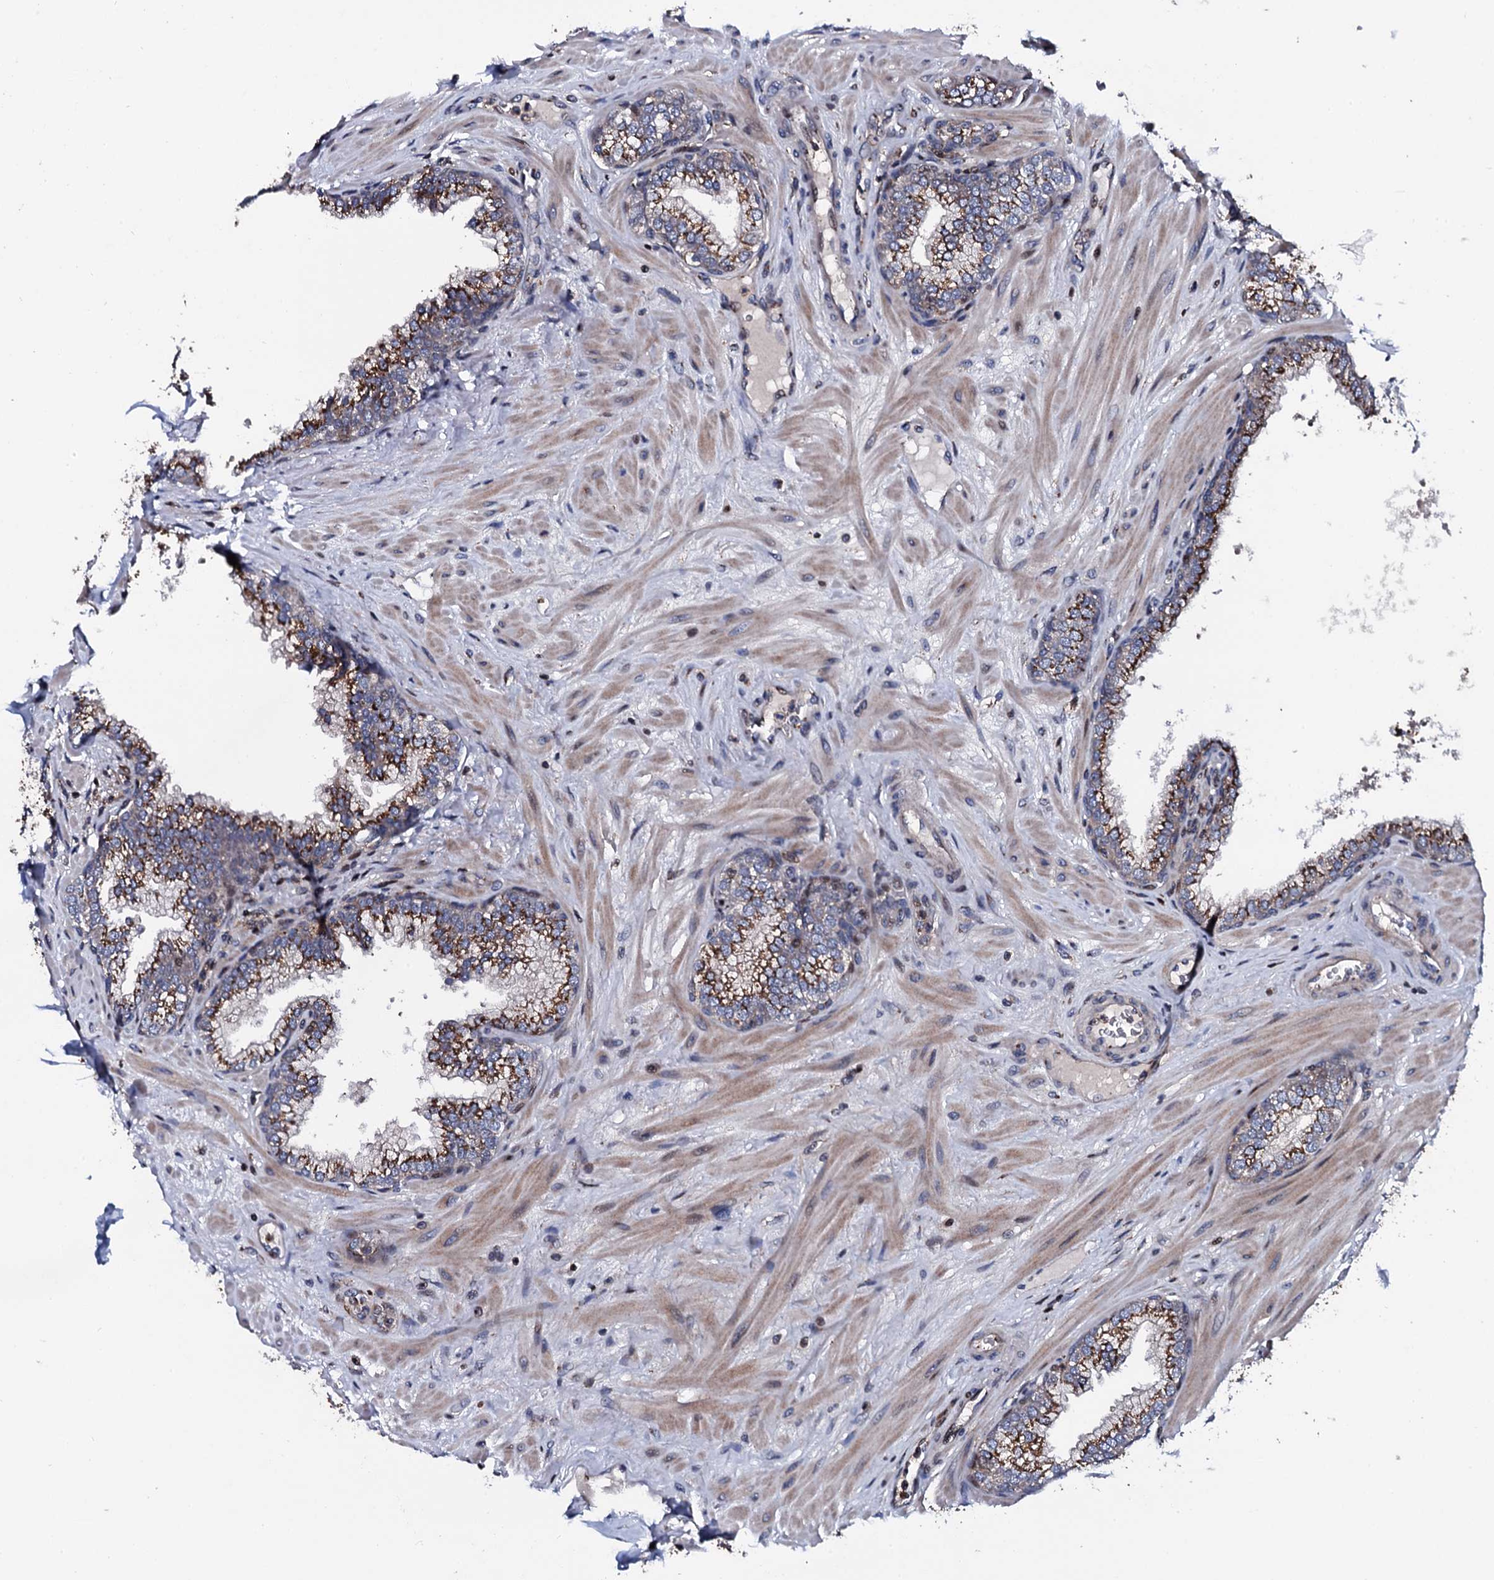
{"staining": {"intensity": "strong", "quantity": ">75%", "location": "cytoplasmic/membranous"}, "tissue": "prostate", "cell_type": "Glandular cells", "image_type": "normal", "snomed": [{"axis": "morphology", "description": "Normal tissue, NOS"}, {"axis": "topography", "description": "Prostate"}], "caption": "Brown immunohistochemical staining in unremarkable human prostate reveals strong cytoplasmic/membranous expression in approximately >75% of glandular cells. Nuclei are stained in blue.", "gene": "PLET1", "patient": {"sex": "male", "age": 60}}